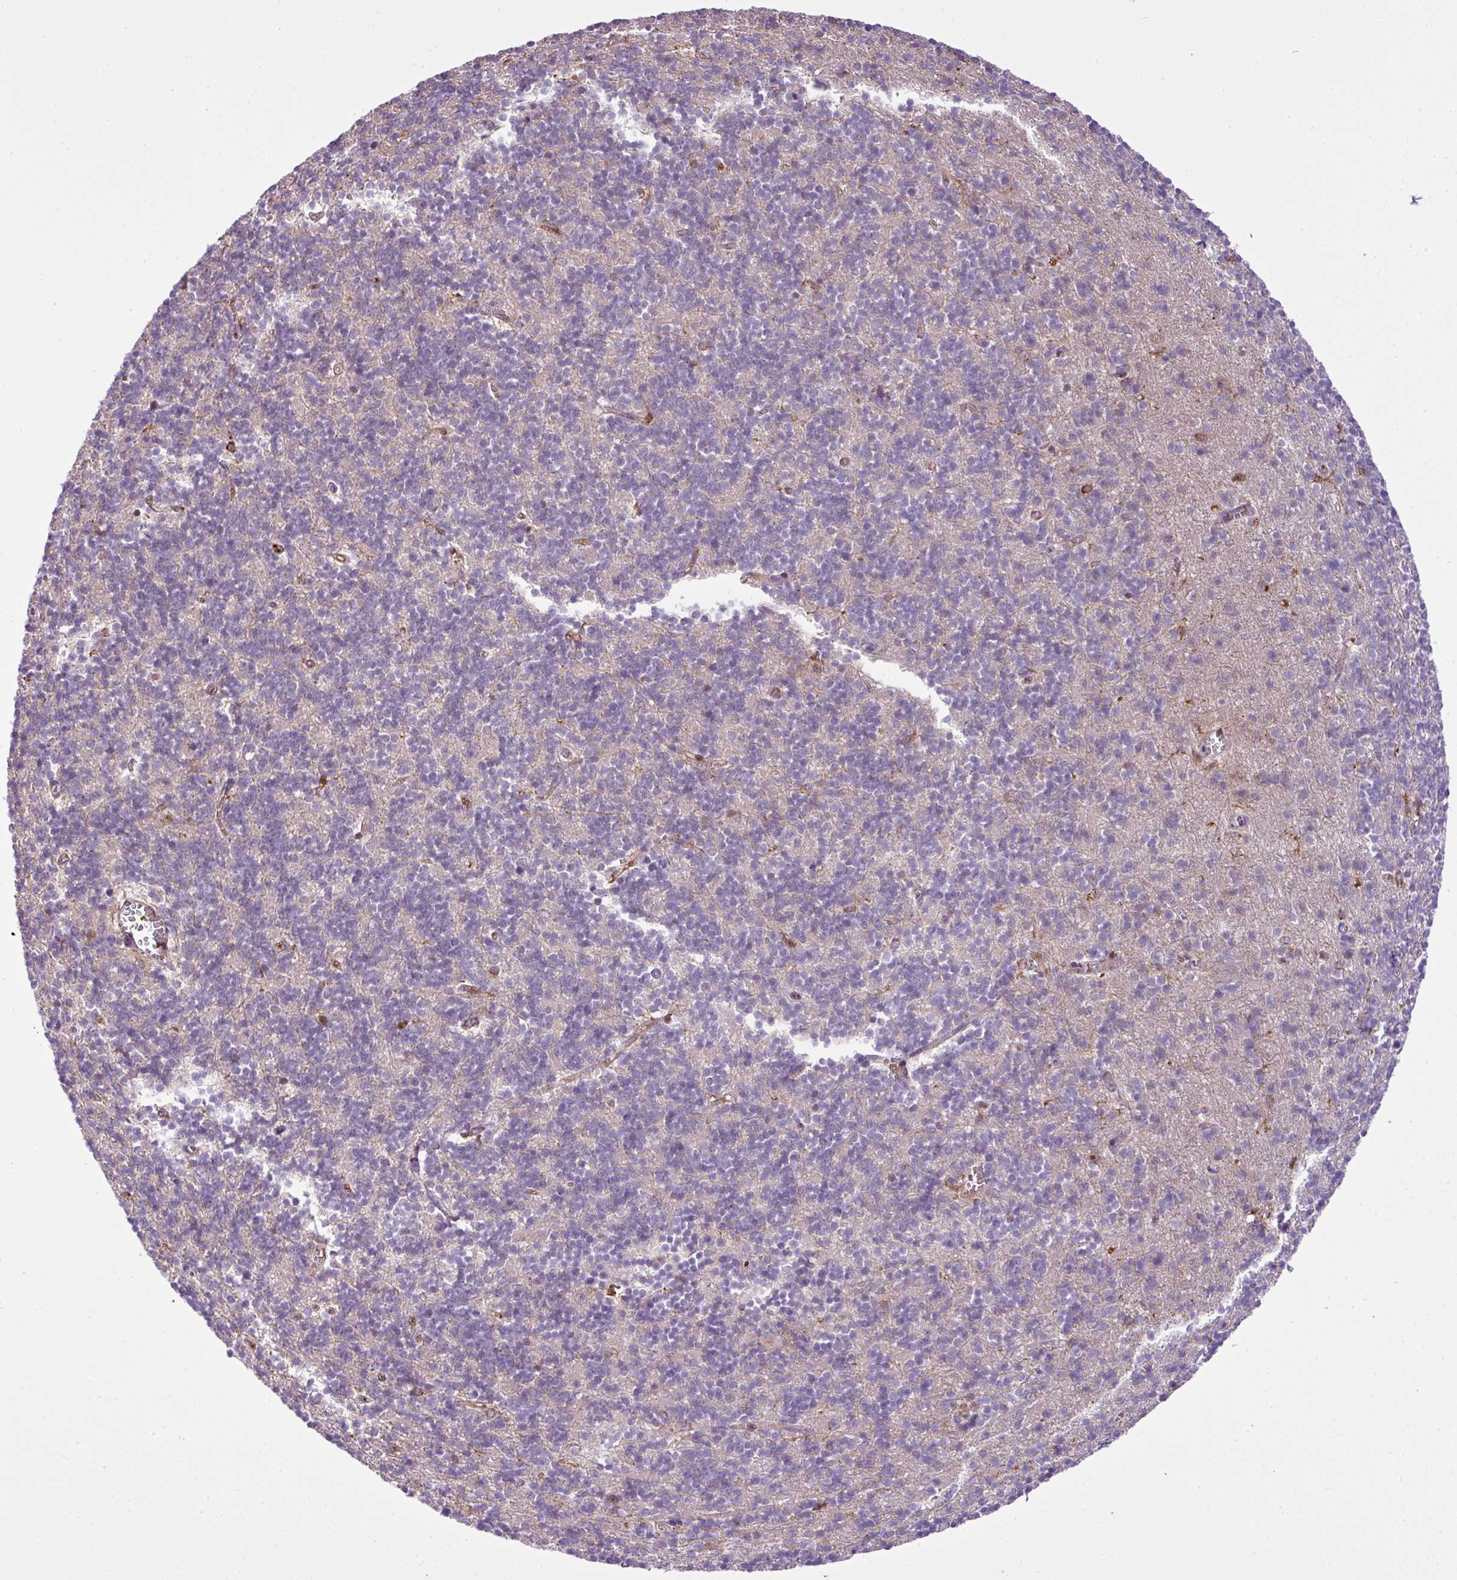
{"staining": {"intensity": "negative", "quantity": "none", "location": "none"}, "tissue": "cerebellum", "cell_type": "Cells in granular layer", "image_type": "normal", "snomed": [{"axis": "morphology", "description": "Normal tissue, NOS"}, {"axis": "topography", "description": "Cerebellum"}], "caption": "Cells in granular layer are negative for protein expression in unremarkable human cerebellum.", "gene": "PGAP6", "patient": {"sex": "male", "age": 54}}